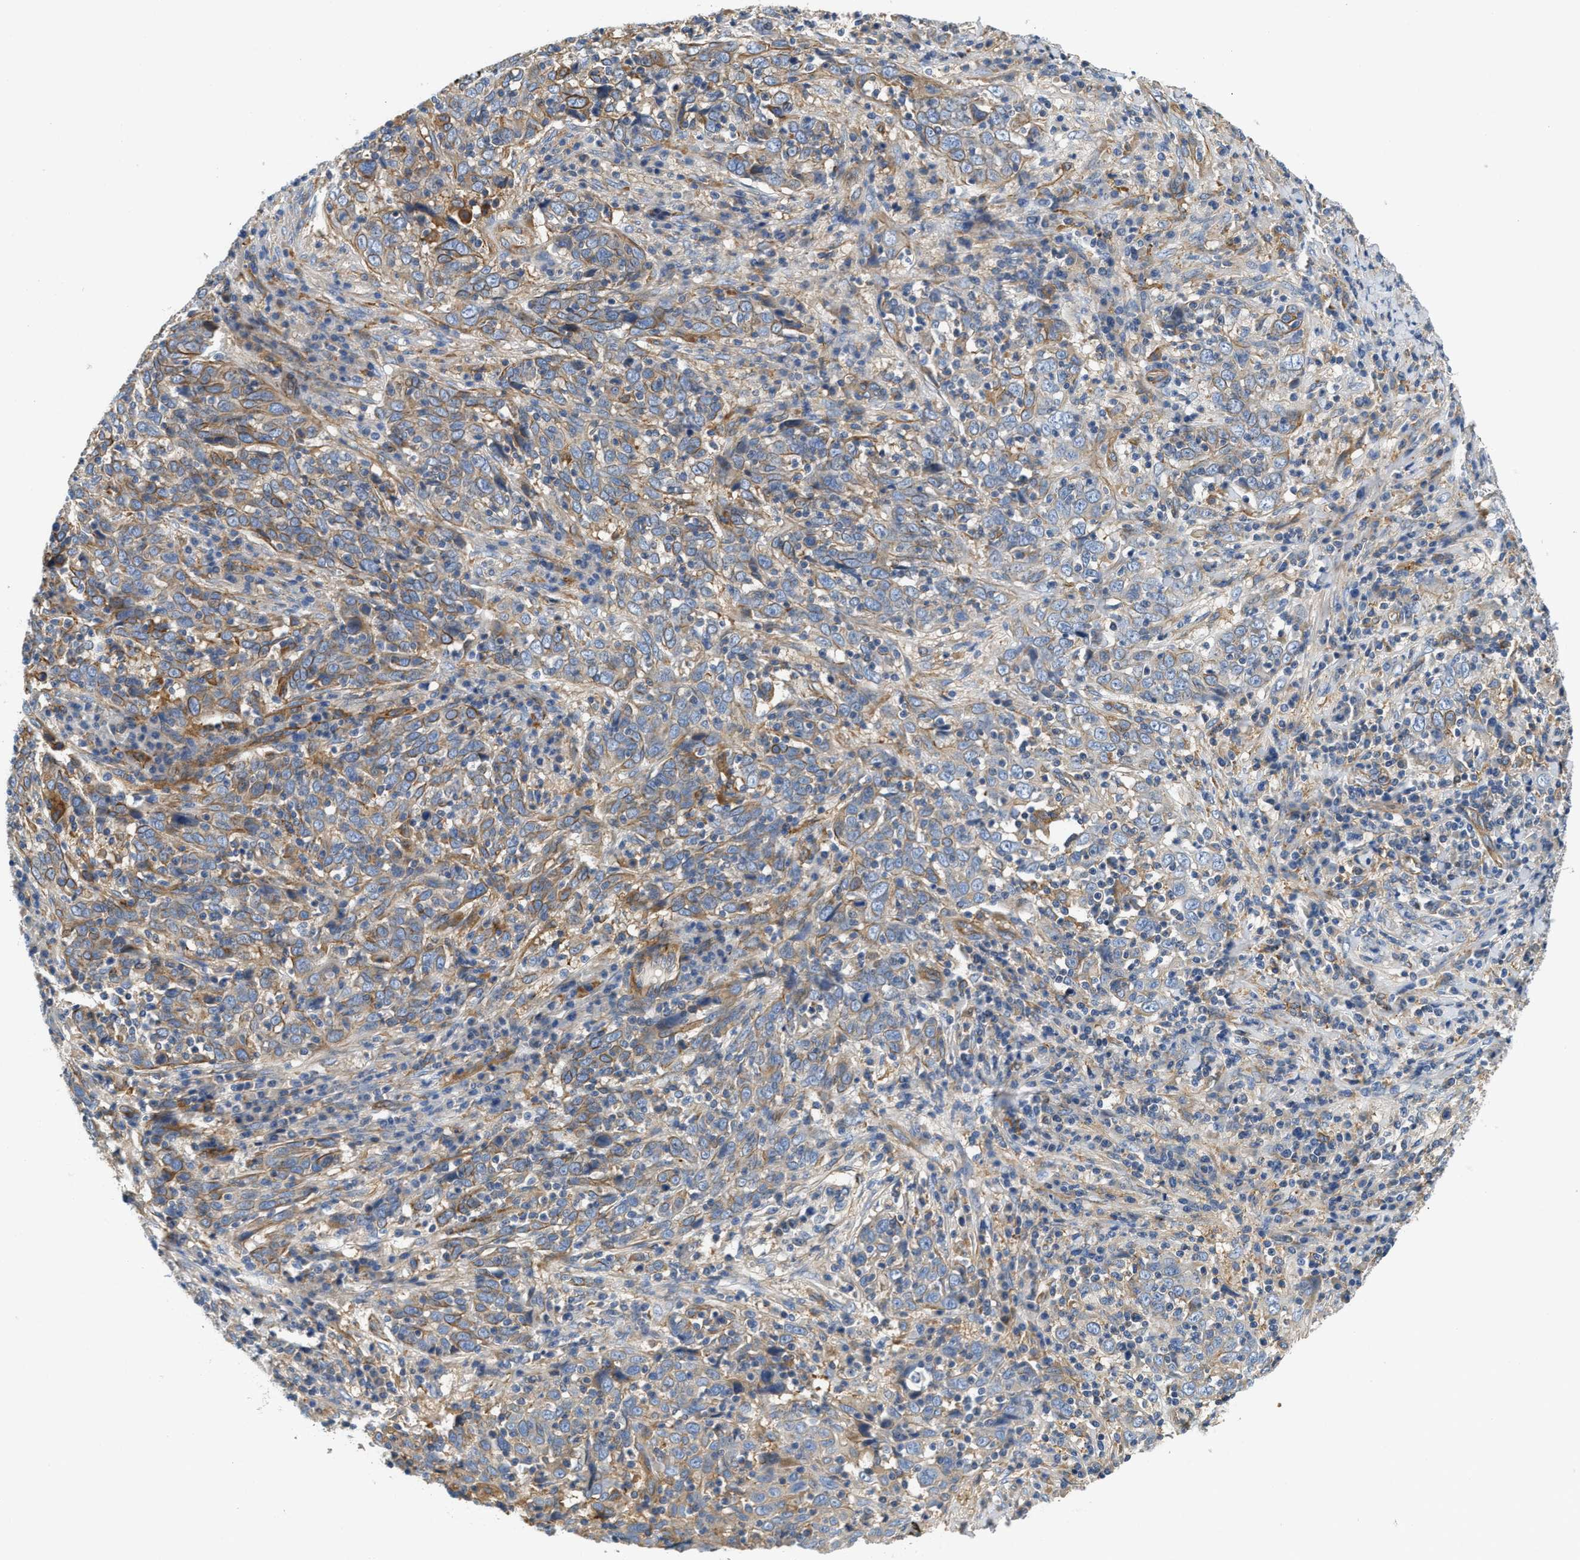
{"staining": {"intensity": "moderate", "quantity": "25%-75%", "location": "cytoplasmic/membranous"}, "tissue": "cervical cancer", "cell_type": "Tumor cells", "image_type": "cancer", "snomed": [{"axis": "morphology", "description": "Squamous cell carcinoma, NOS"}, {"axis": "topography", "description": "Cervix"}], "caption": "A high-resolution micrograph shows IHC staining of cervical cancer (squamous cell carcinoma), which shows moderate cytoplasmic/membranous expression in about 25%-75% of tumor cells.", "gene": "NSUN7", "patient": {"sex": "female", "age": 46}}